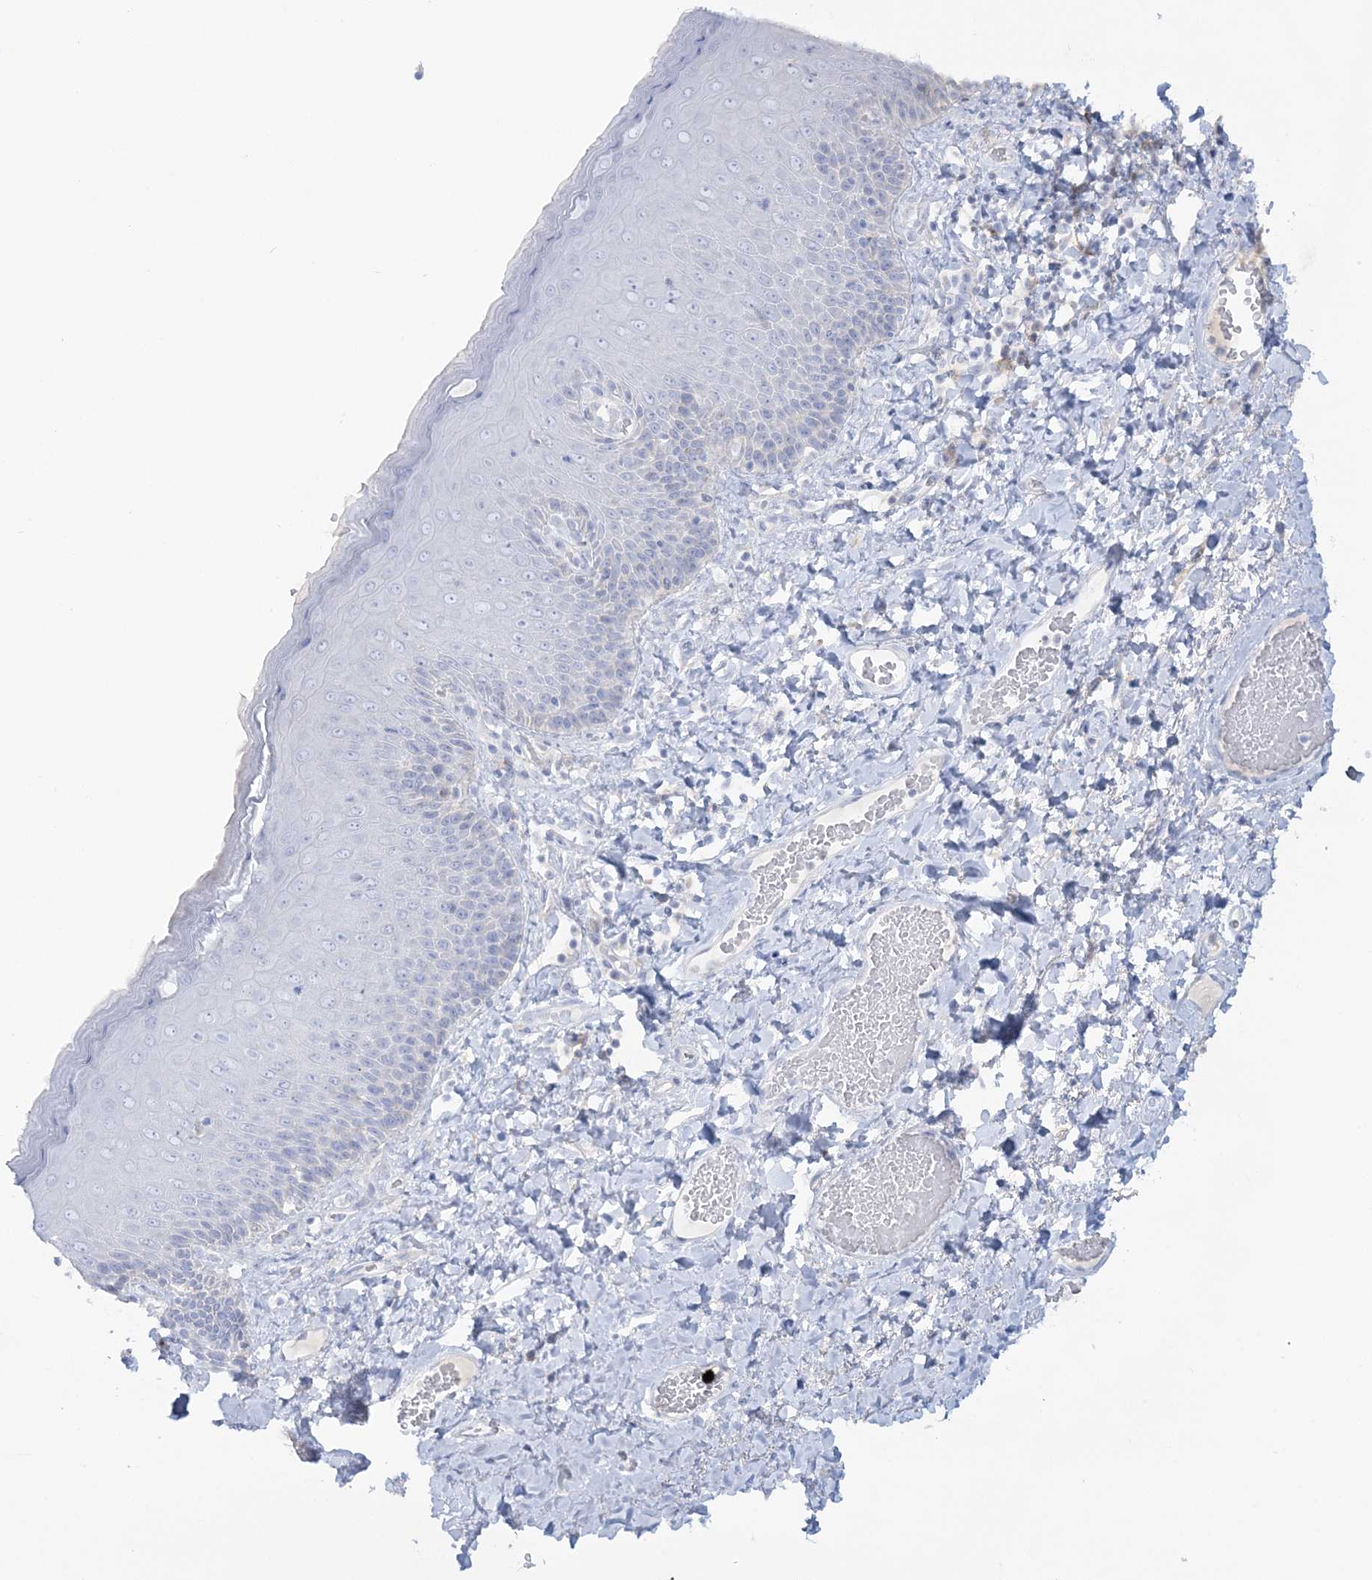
{"staining": {"intensity": "weak", "quantity": "<25%", "location": "cytoplasmic/membranous"}, "tissue": "skin", "cell_type": "Epidermal cells", "image_type": "normal", "snomed": [{"axis": "morphology", "description": "Normal tissue, NOS"}, {"axis": "topography", "description": "Anal"}], "caption": "An IHC histopathology image of normal skin is shown. There is no staining in epidermal cells of skin.", "gene": "WDSUB1", "patient": {"sex": "male", "age": 69}}